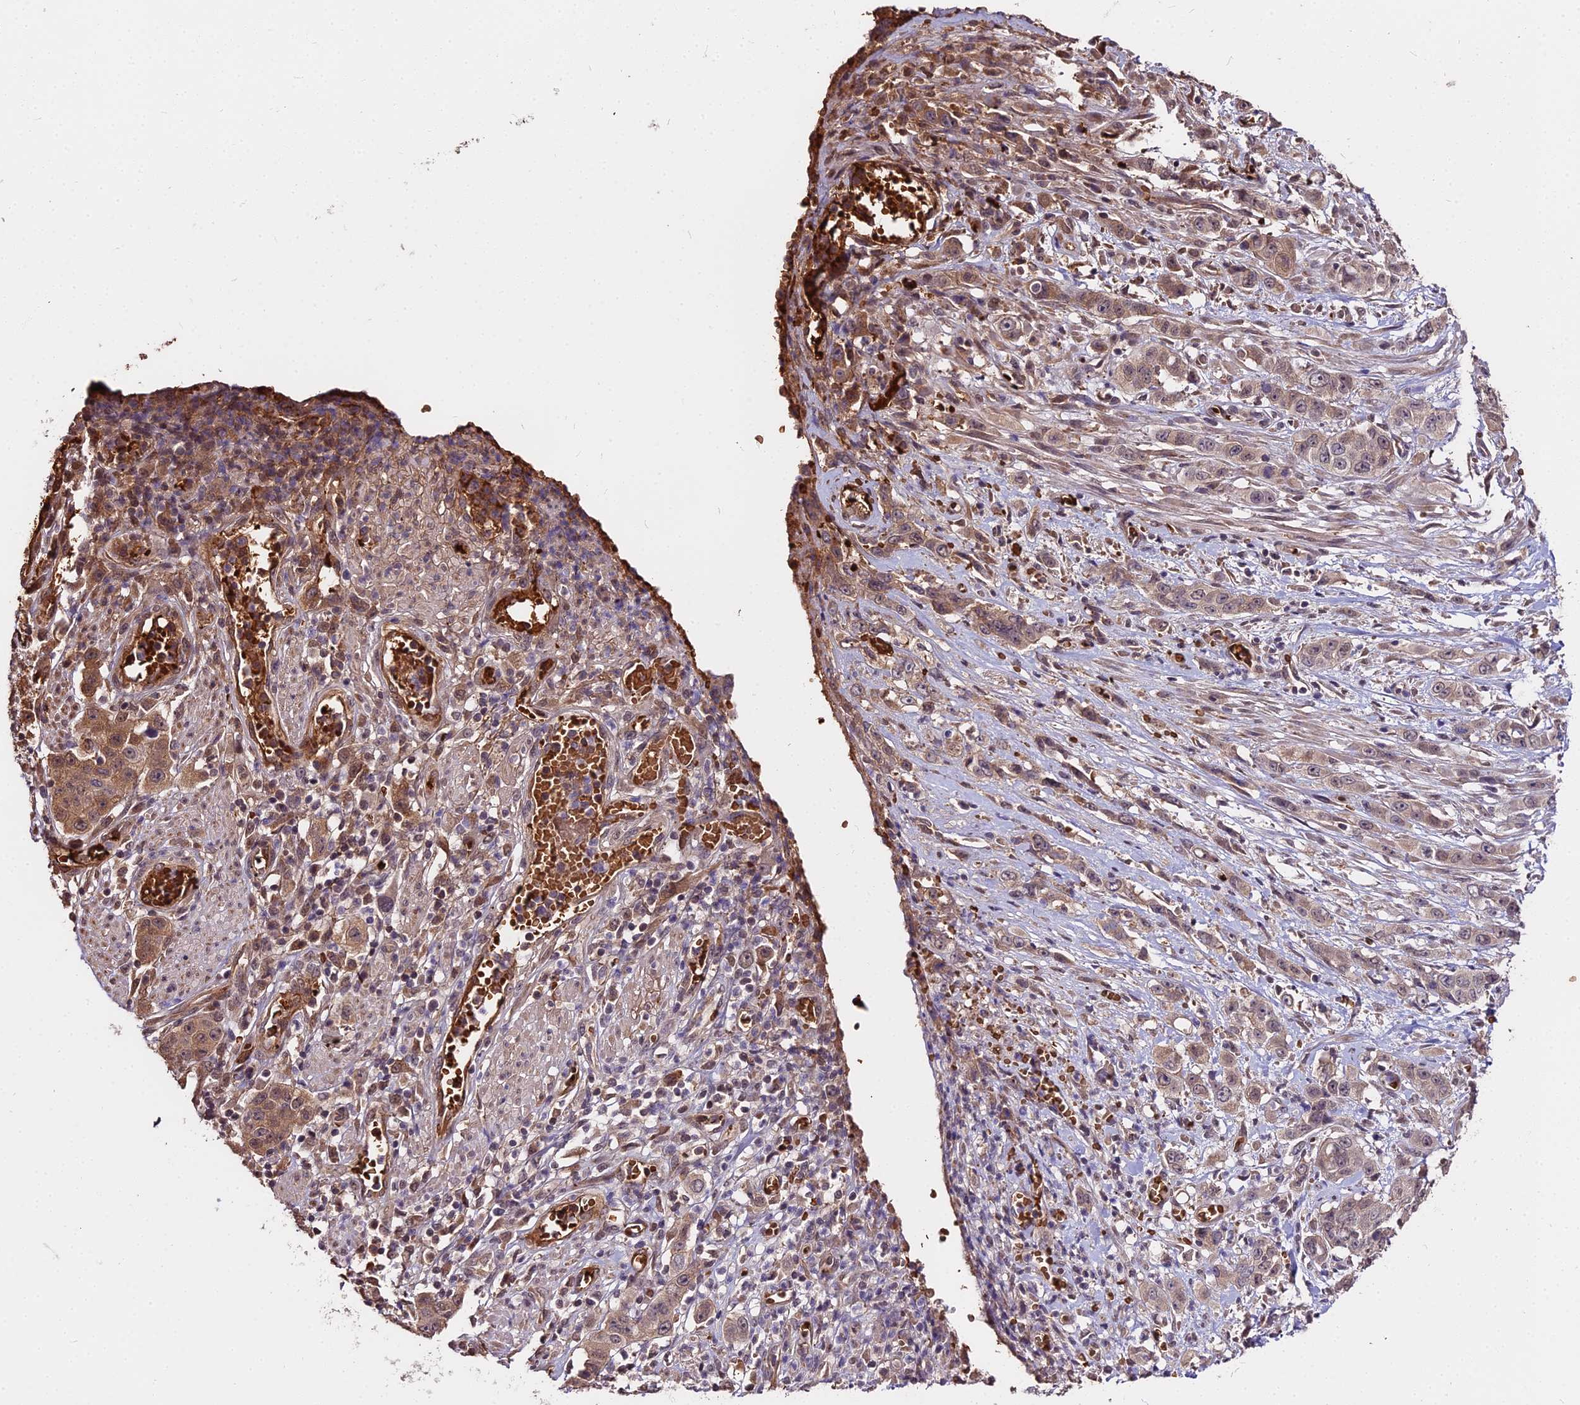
{"staining": {"intensity": "moderate", "quantity": ">75%", "location": "cytoplasmic/membranous,nuclear"}, "tissue": "stomach cancer", "cell_type": "Tumor cells", "image_type": "cancer", "snomed": [{"axis": "morphology", "description": "Adenocarcinoma, NOS"}, {"axis": "topography", "description": "Stomach, upper"}], "caption": "IHC image of human adenocarcinoma (stomach) stained for a protein (brown), which reveals medium levels of moderate cytoplasmic/membranous and nuclear expression in about >75% of tumor cells.", "gene": "ZDBF2", "patient": {"sex": "male", "age": 62}}